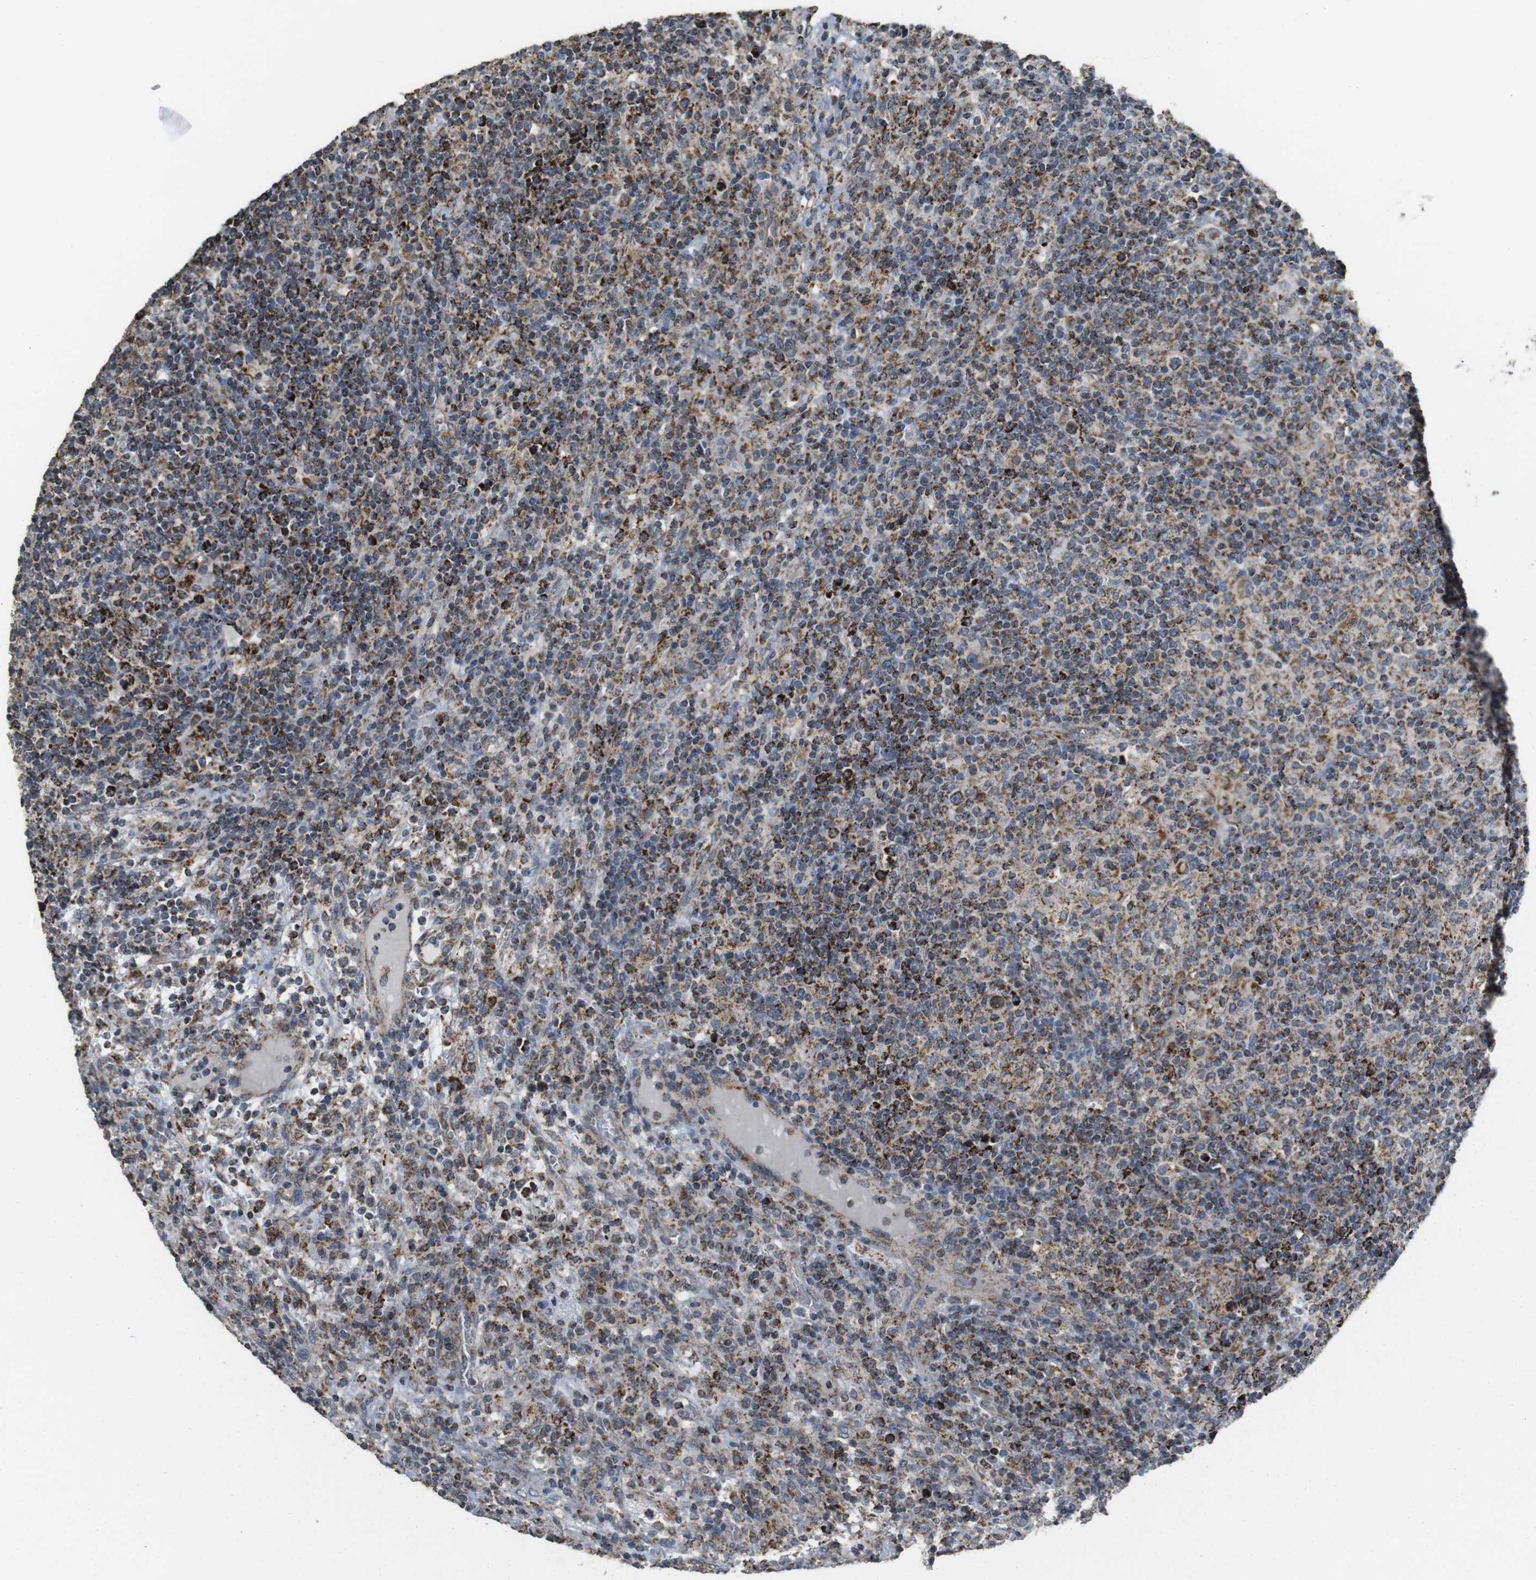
{"staining": {"intensity": "moderate", "quantity": "25%-75%", "location": "cytoplasmic/membranous"}, "tissue": "lymphoma", "cell_type": "Tumor cells", "image_type": "cancer", "snomed": [{"axis": "morphology", "description": "Hodgkin's disease, NOS"}, {"axis": "topography", "description": "Lymph node"}], "caption": "Immunohistochemical staining of Hodgkin's disease reveals medium levels of moderate cytoplasmic/membranous protein staining in approximately 25%-75% of tumor cells.", "gene": "CALHM2", "patient": {"sex": "male", "age": 70}}